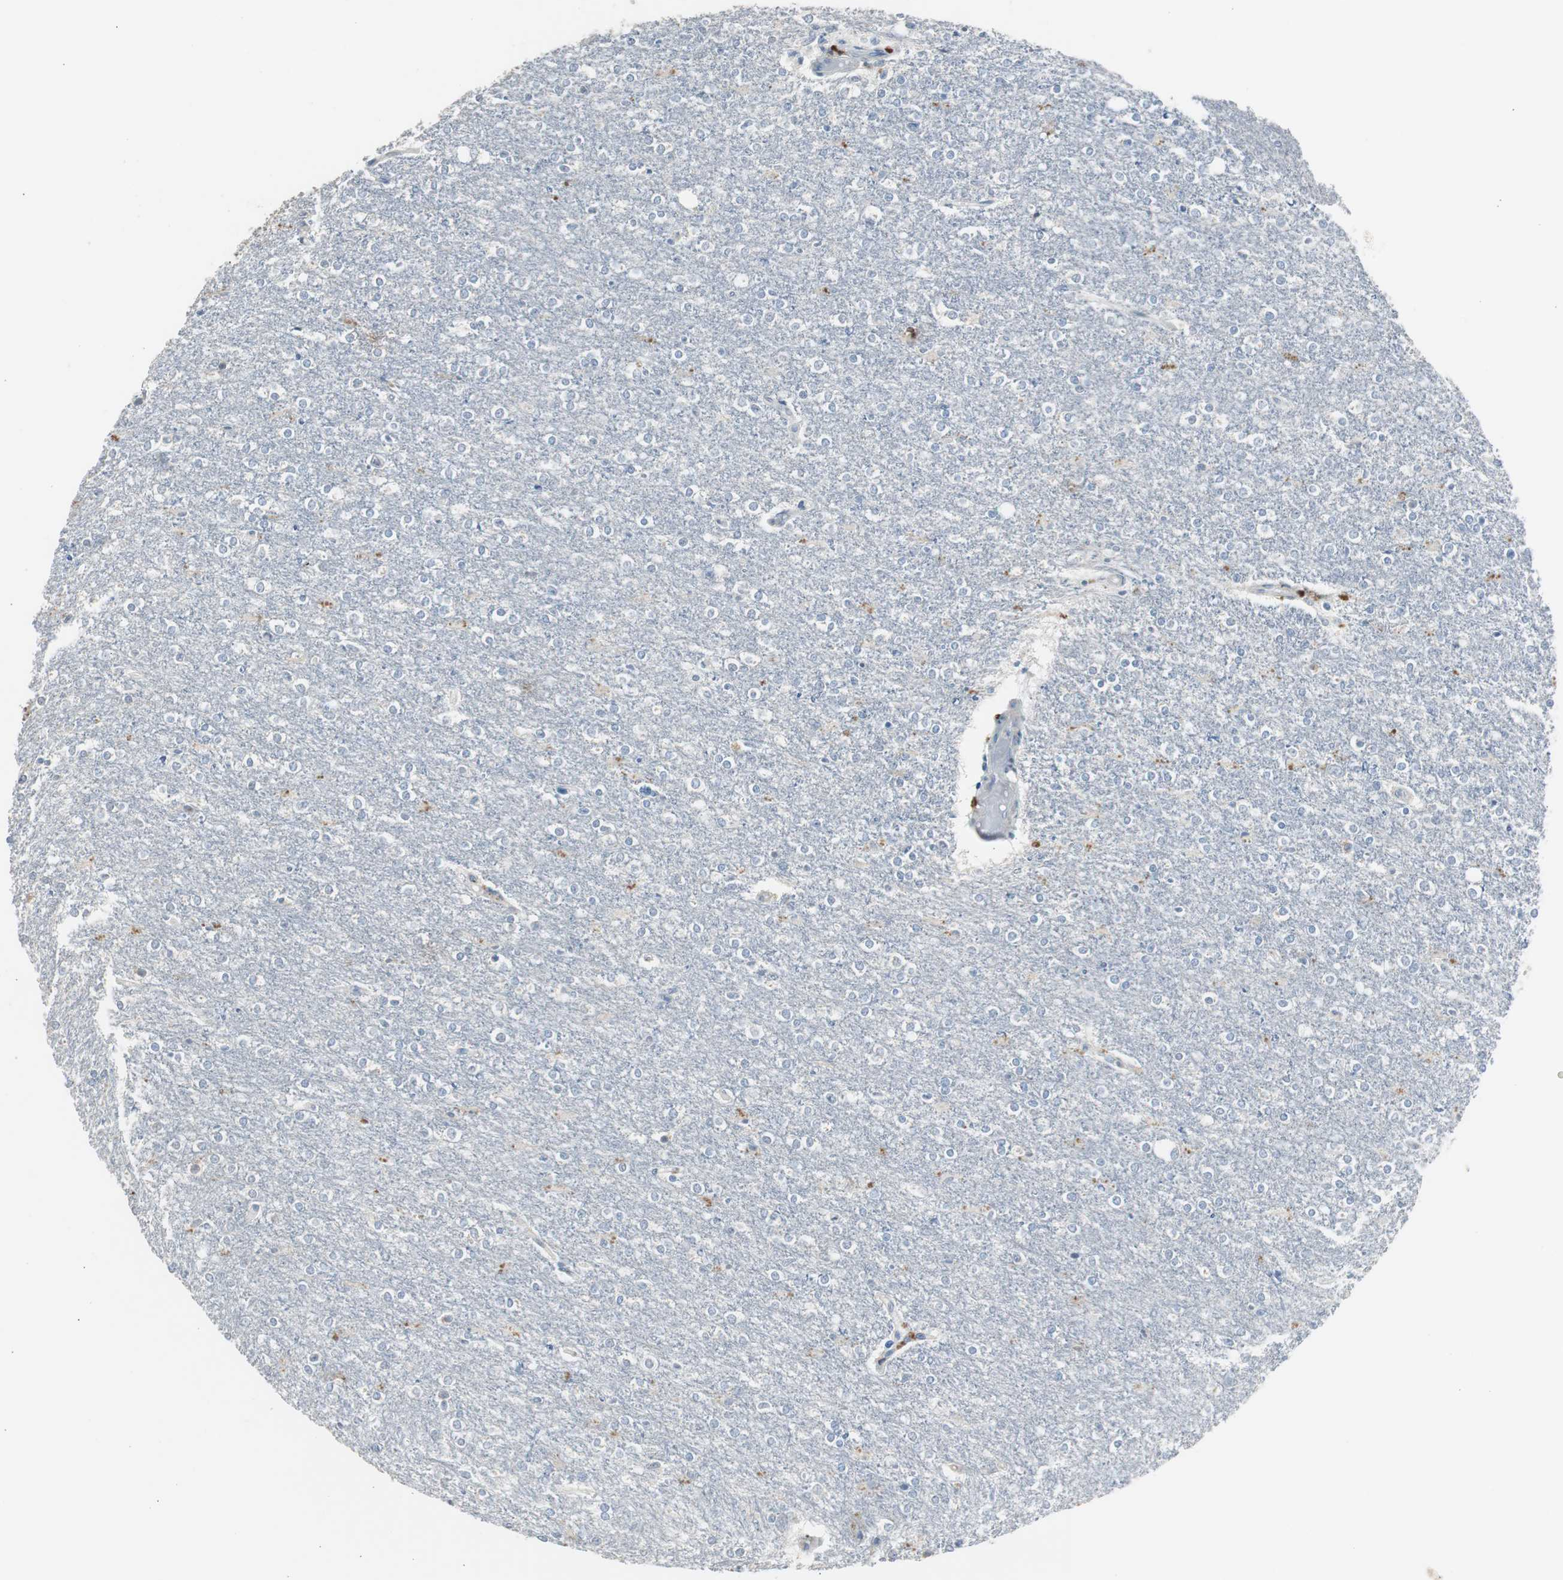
{"staining": {"intensity": "negative", "quantity": "none", "location": "none"}, "tissue": "glioma", "cell_type": "Tumor cells", "image_type": "cancer", "snomed": [{"axis": "morphology", "description": "Glioma, malignant, High grade"}, {"axis": "topography", "description": "Cerebral cortex"}], "caption": "DAB immunohistochemical staining of human glioma reveals no significant expression in tumor cells. (Brightfield microscopy of DAB (3,3'-diaminobenzidine) immunohistochemistry at high magnification).", "gene": "TK1", "patient": {"sex": "male", "age": 76}}